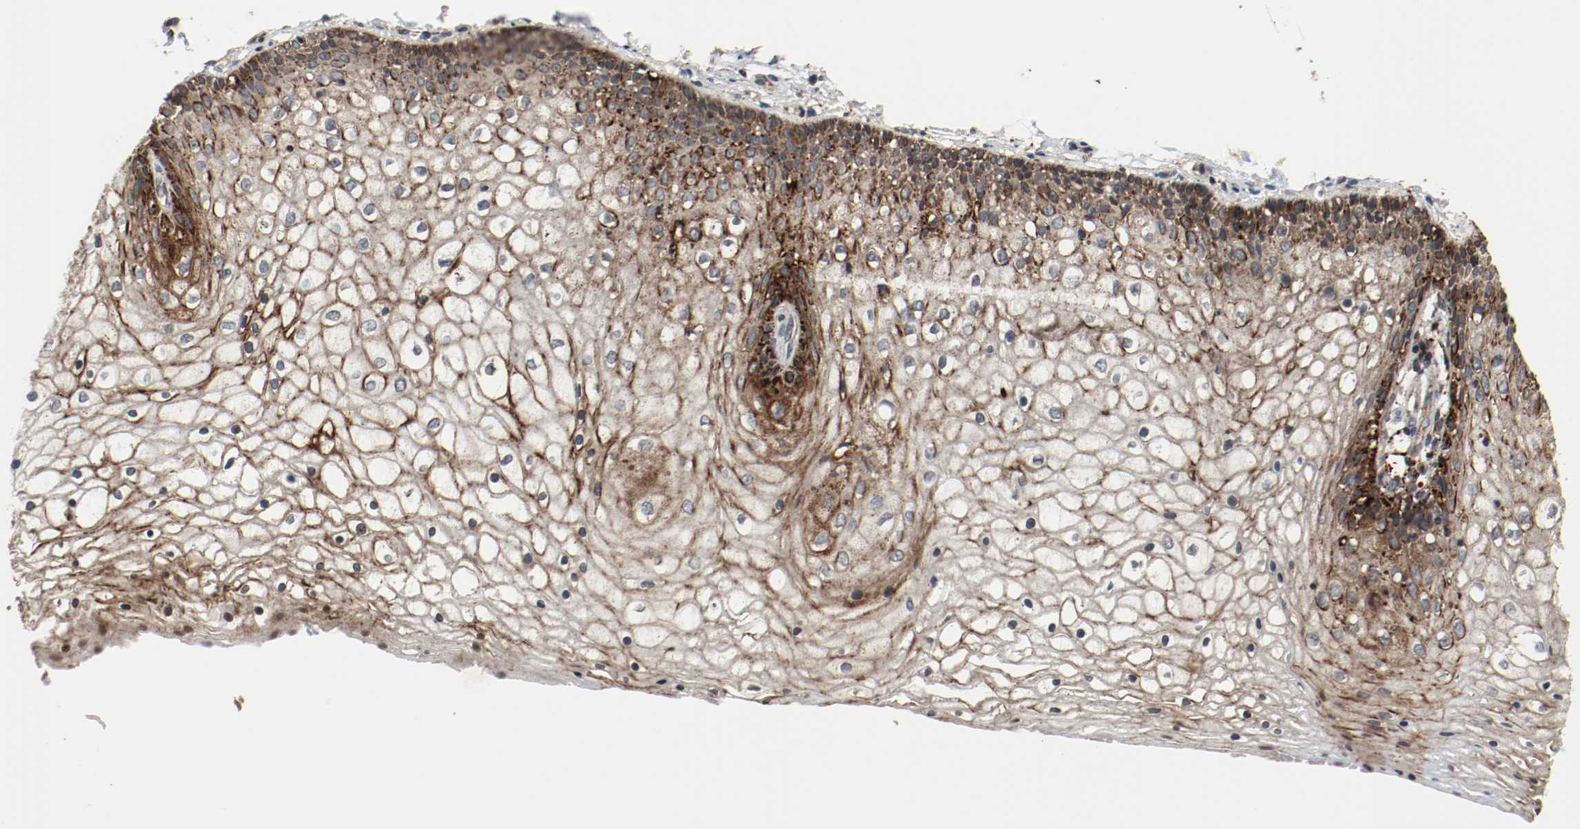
{"staining": {"intensity": "strong", "quantity": ">75%", "location": "cytoplasmic/membranous"}, "tissue": "vagina", "cell_type": "Squamous epithelial cells", "image_type": "normal", "snomed": [{"axis": "morphology", "description": "Normal tissue, NOS"}, {"axis": "topography", "description": "Vagina"}], "caption": "Immunohistochemistry (DAB) staining of benign vagina reveals strong cytoplasmic/membranous protein expression in about >75% of squamous epithelial cells.", "gene": "LAMP2", "patient": {"sex": "female", "age": 34}}